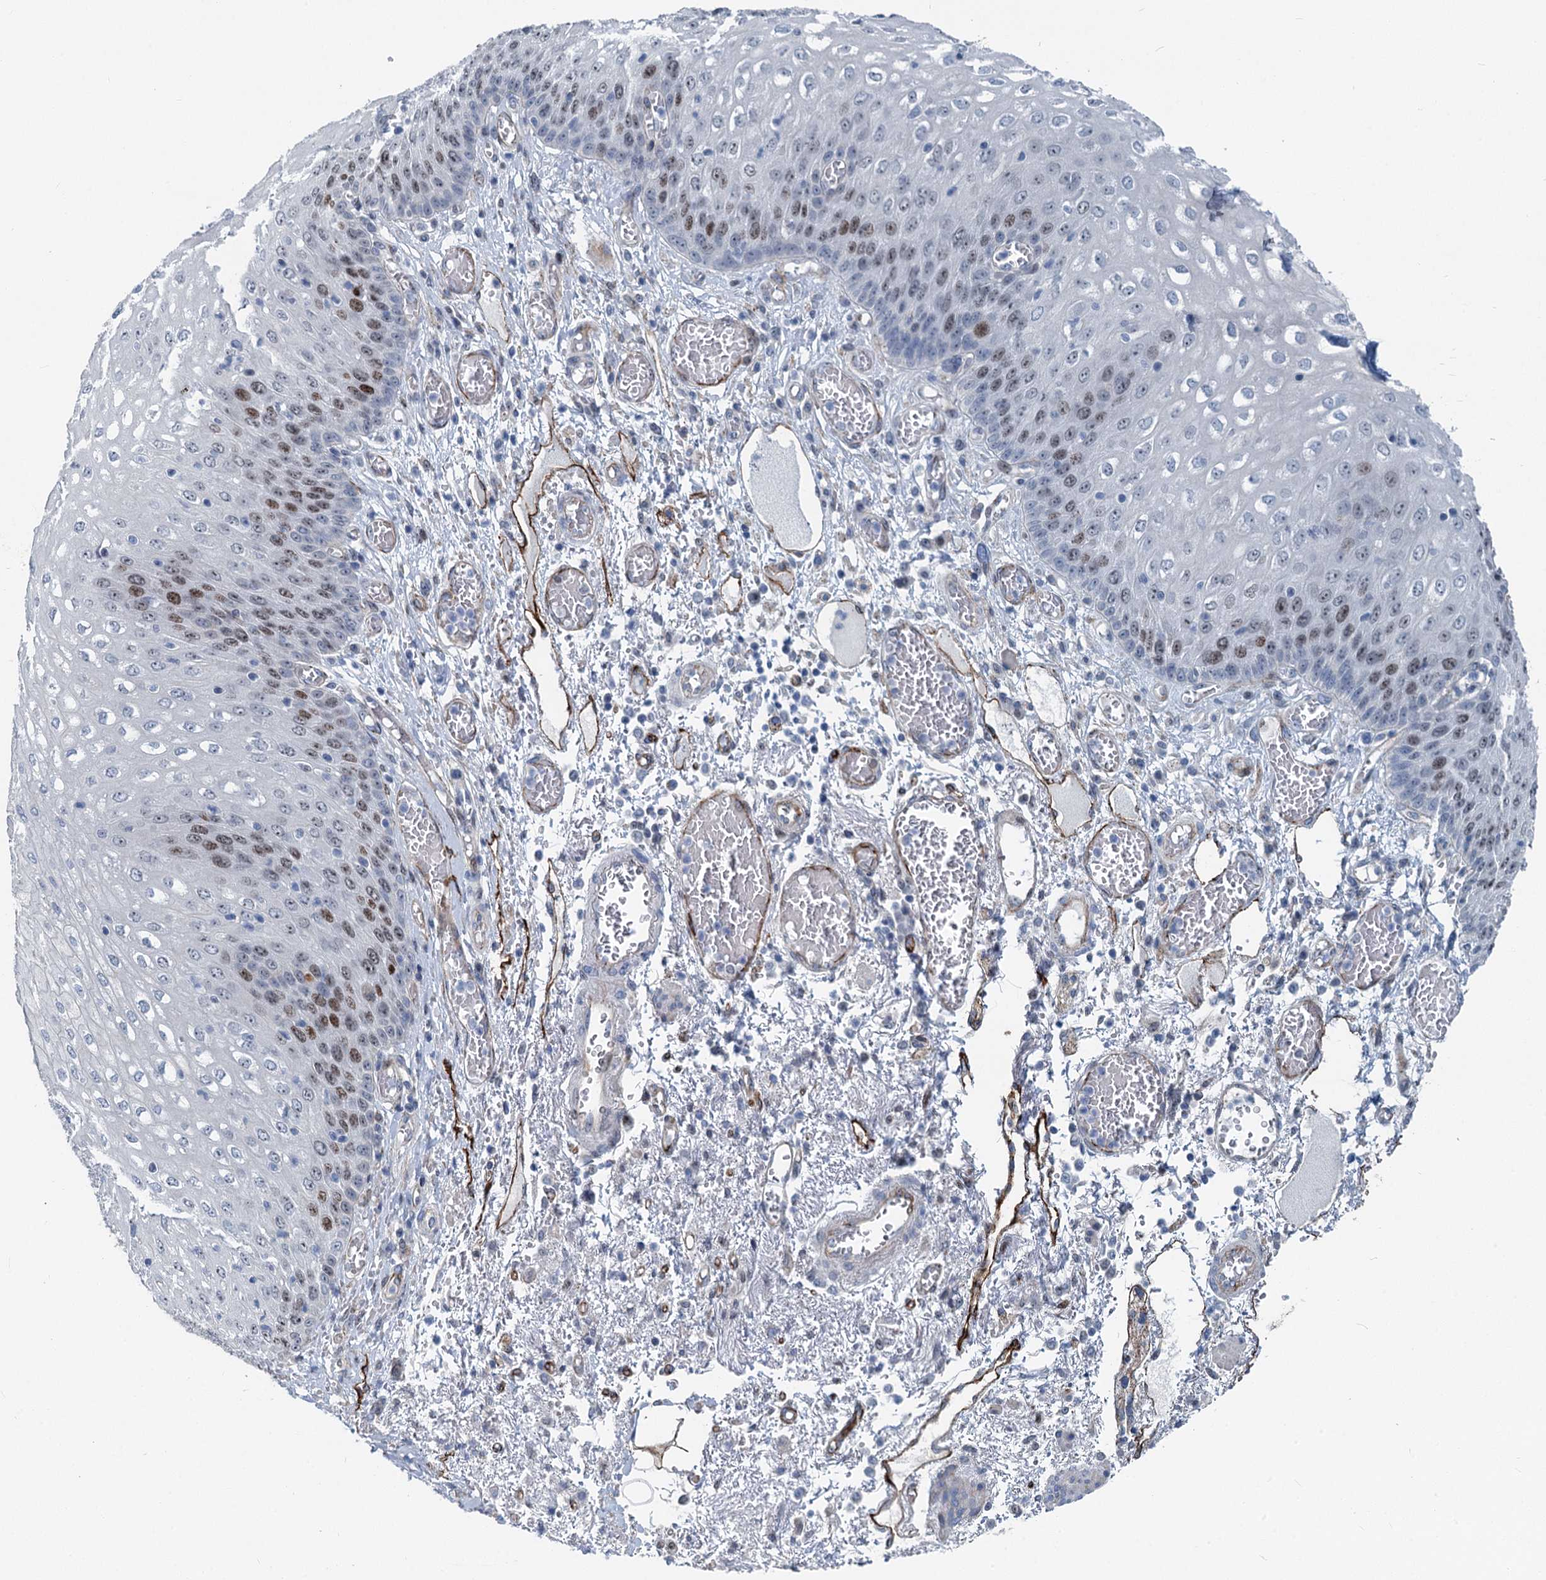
{"staining": {"intensity": "moderate", "quantity": "25%-75%", "location": "nuclear"}, "tissue": "esophagus", "cell_type": "Squamous epithelial cells", "image_type": "normal", "snomed": [{"axis": "morphology", "description": "Normal tissue, NOS"}, {"axis": "topography", "description": "Esophagus"}], "caption": "This photomicrograph demonstrates immunohistochemistry staining of unremarkable esophagus, with medium moderate nuclear positivity in about 25%-75% of squamous epithelial cells.", "gene": "ASXL3", "patient": {"sex": "male", "age": 81}}